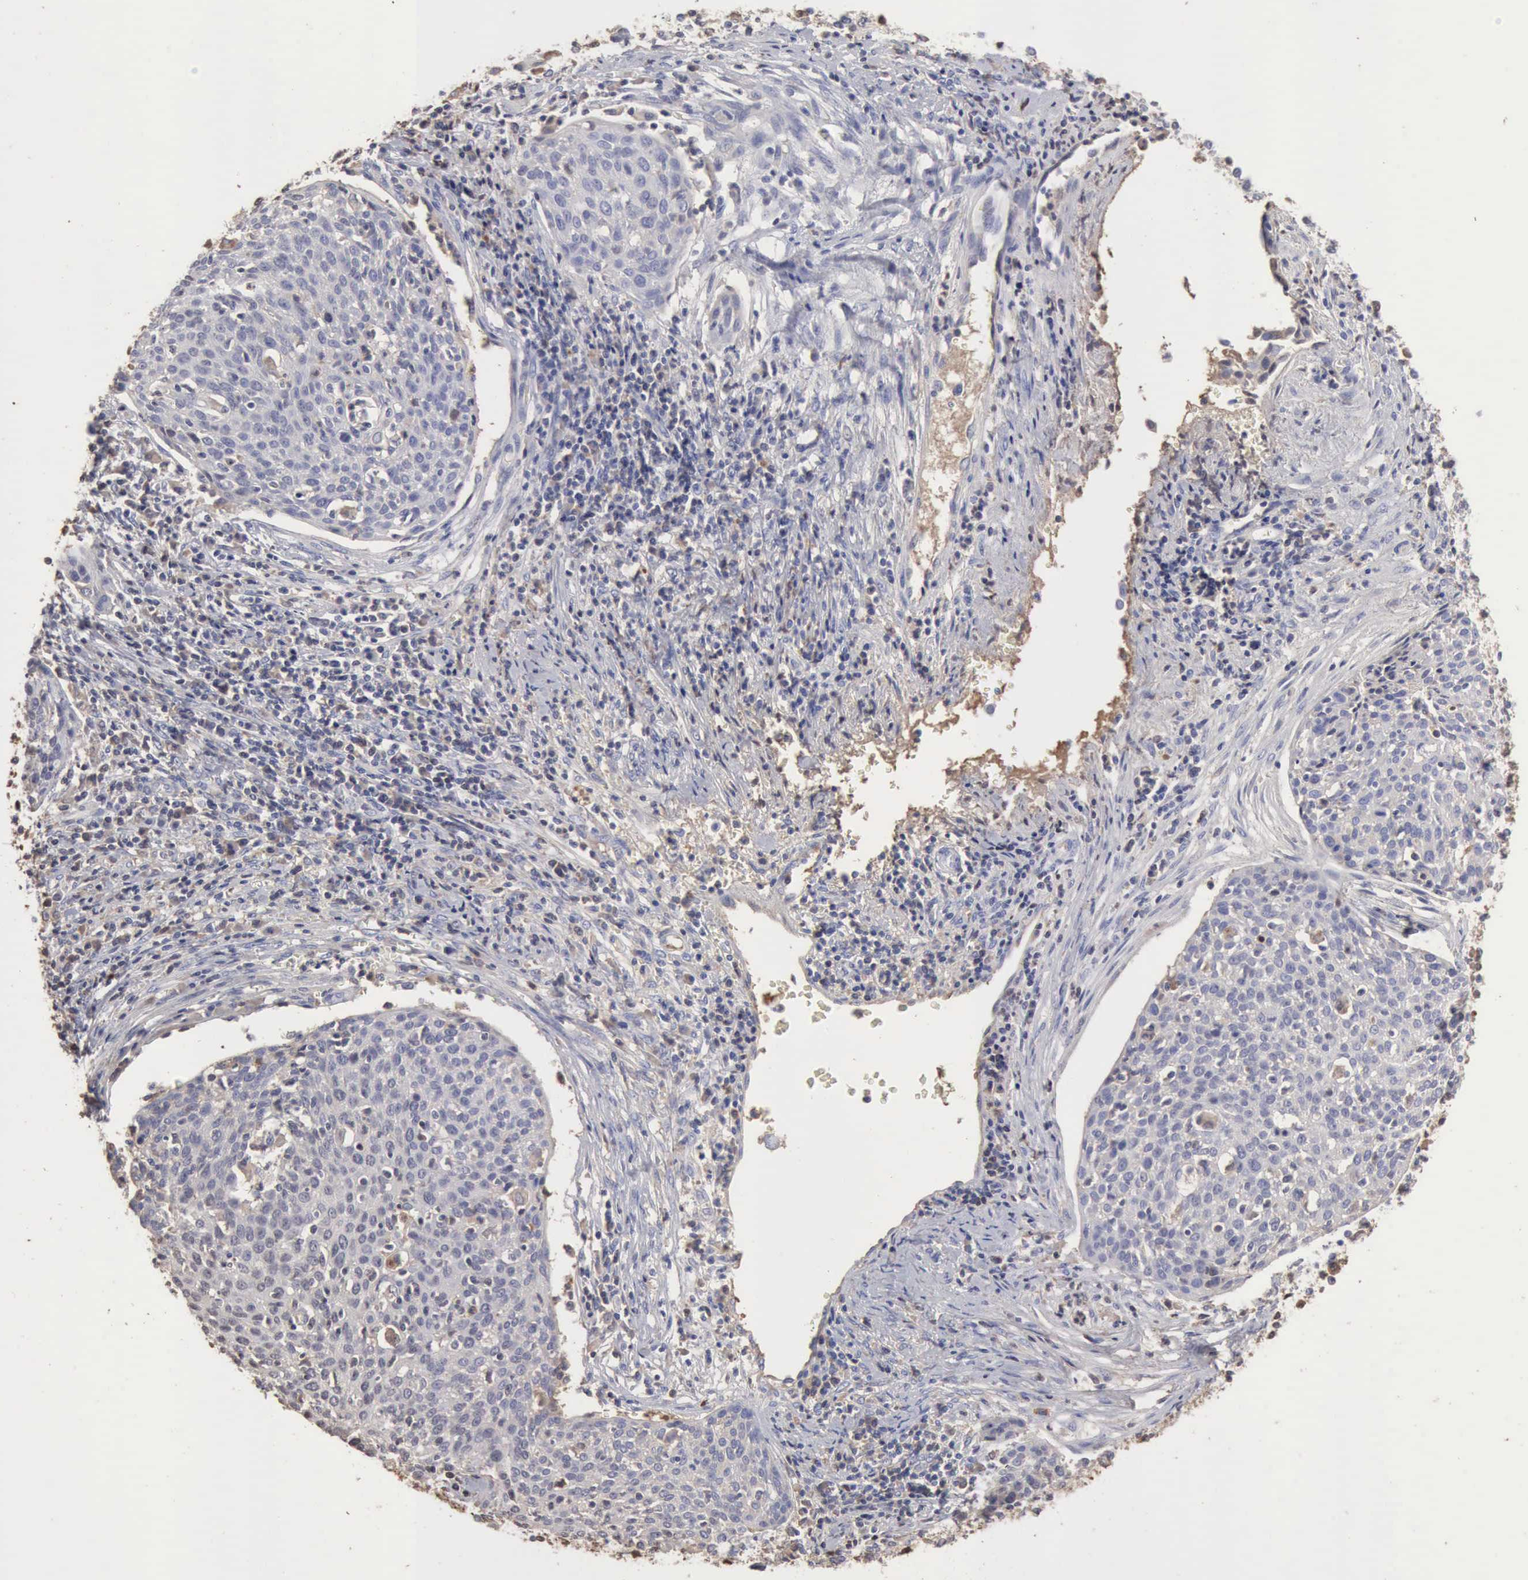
{"staining": {"intensity": "negative", "quantity": "none", "location": "none"}, "tissue": "cervical cancer", "cell_type": "Tumor cells", "image_type": "cancer", "snomed": [{"axis": "morphology", "description": "Squamous cell carcinoma, NOS"}, {"axis": "topography", "description": "Cervix"}], "caption": "An image of cervical cancer (squamous cell carcinoma) stained for a protein shows no brown staining in tumor cells.", "gene": "SERPINA1", "patient": {"sex": "female", "age": 38}}